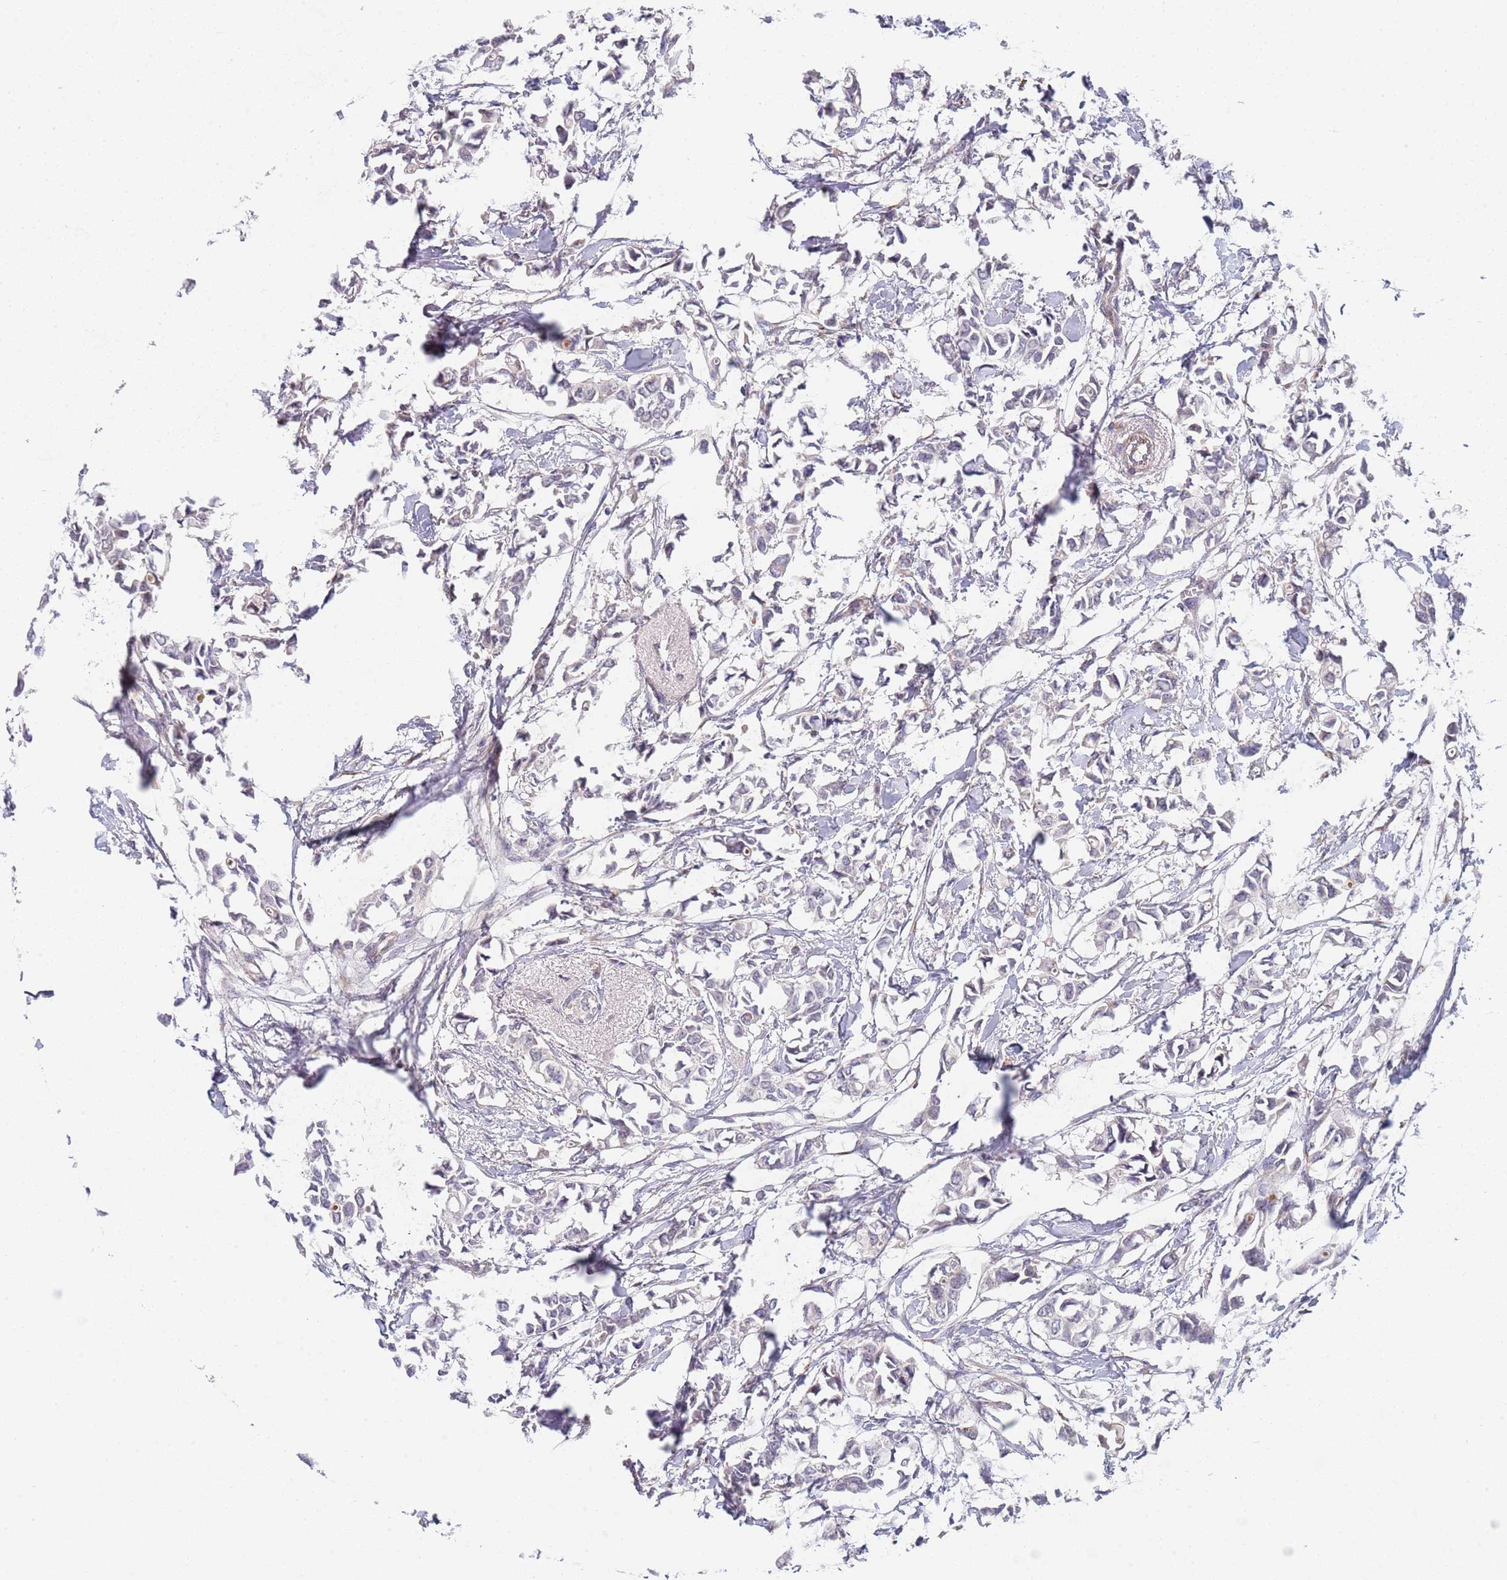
{"staining": {"intensity": "negative", "quantity": "none", "location": "none"}, "tissue": "breast cancer", "cell_type": "Tumor cells", "image_type": "cancer", "snomed": [{"axis": "morphology", "description": "Duct carcinoma"}, {"axis": "topography", "description": "Breast"}], "caption": "Immunohistochemistry (IHC) micrograph of neoplastic tissue: infiltrating ductal carcinoma (breast) stained with DAB (3,3'-diaminobenzidine) shows no significant protein staining in tumor cells.", "gene": "B4GALT4", "patient": {"sex": "female", "age": 41}}